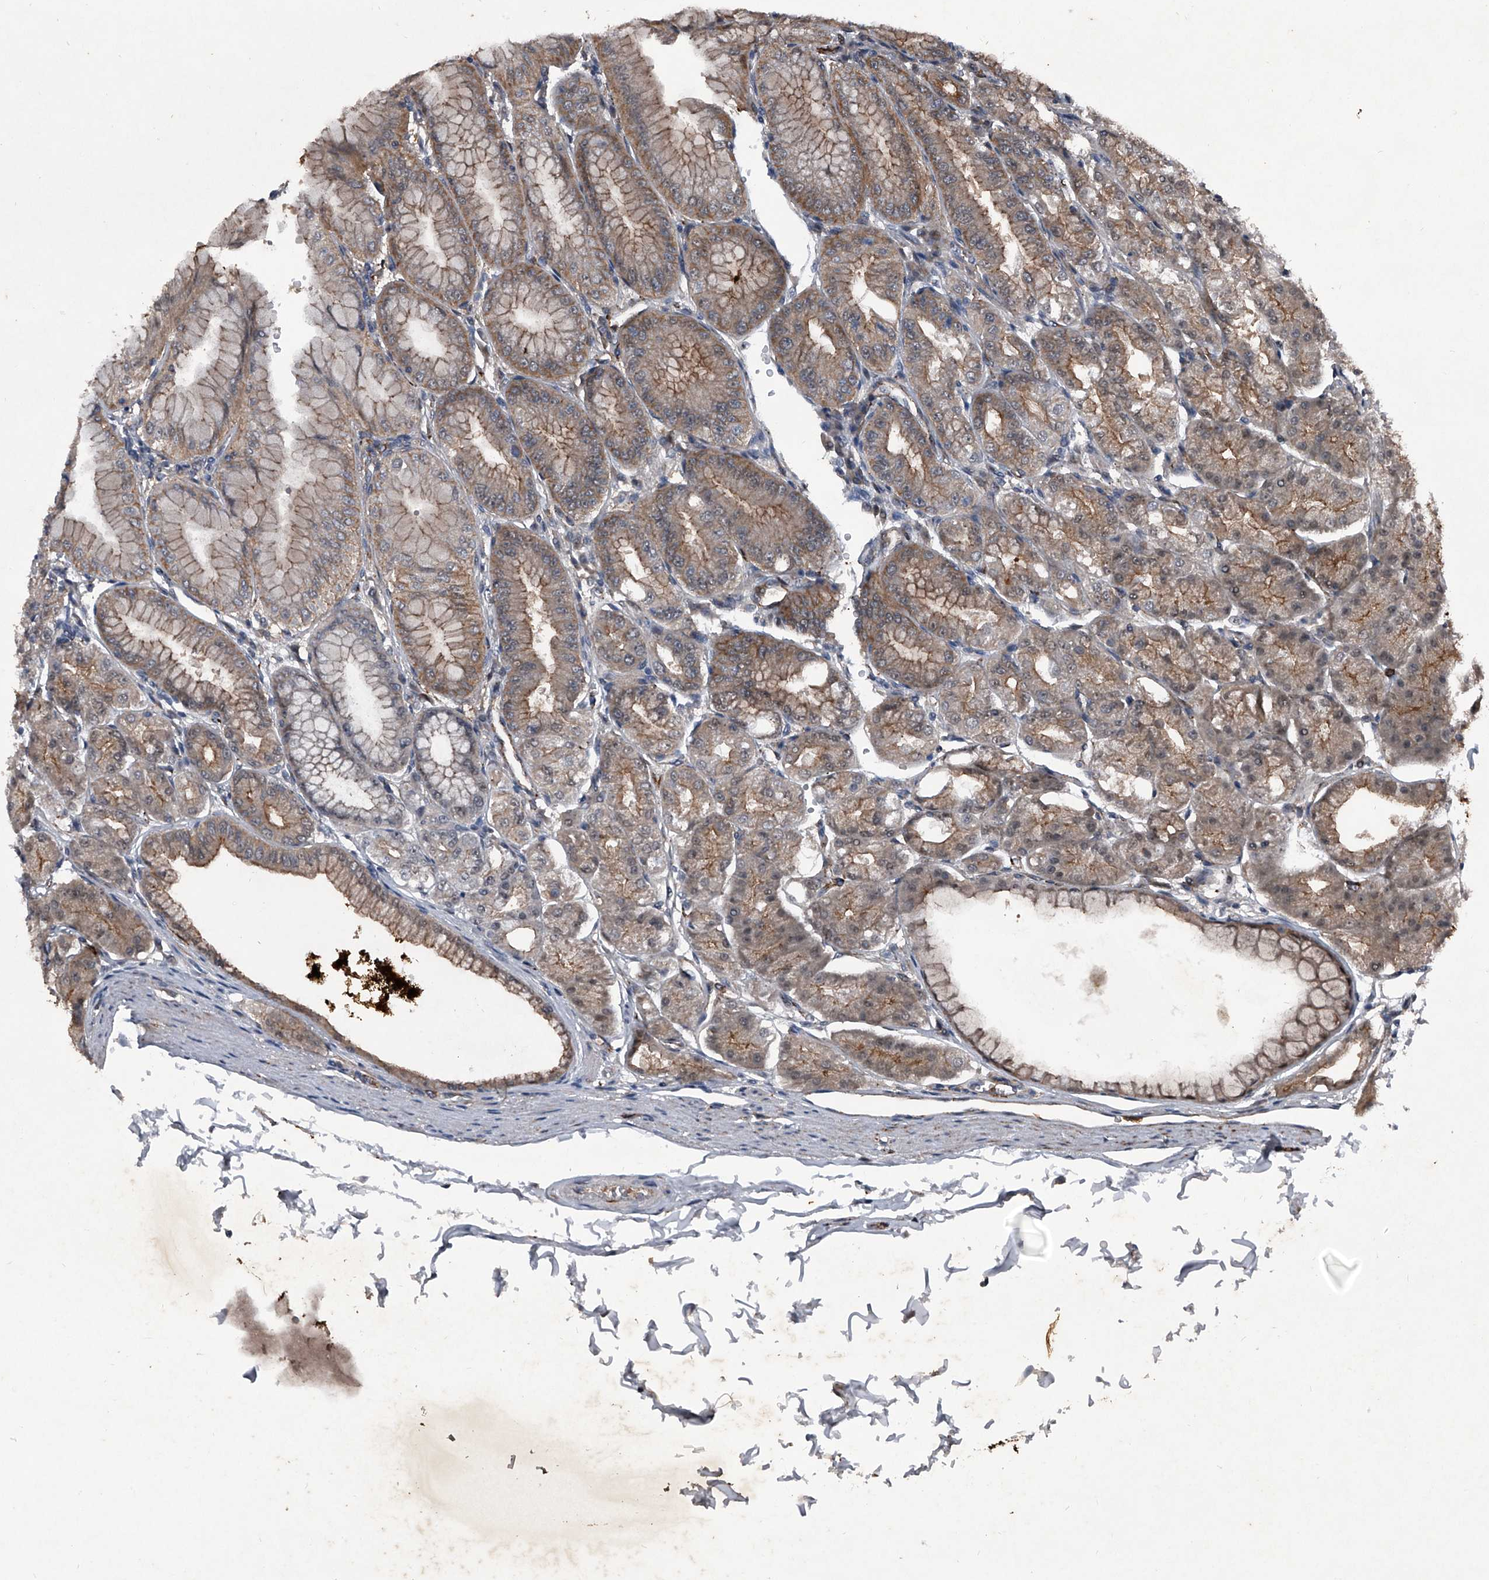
{"staining": {"intensity": "moderate", "quantity": ">75%", "location": "cytoplasmic/membranous,nuclear"}, "tissue": "stomach", "cell_type": "Glandular cells", "image_type": "normal", "snomed": [{"axis": "morphology", "description": "Normal tissue, NOS"}, {"axis": "topography", "description": "Stomach, lower"}], "caption": "The photomicrograph exhibits staining of benign stomach, revealing moderate cytoplasmic/membranous,nuclear protein expression (brown color) within glandular cells.", "gene": "MAPKAP1", "patient": {"sex": "male", "age": 71}}